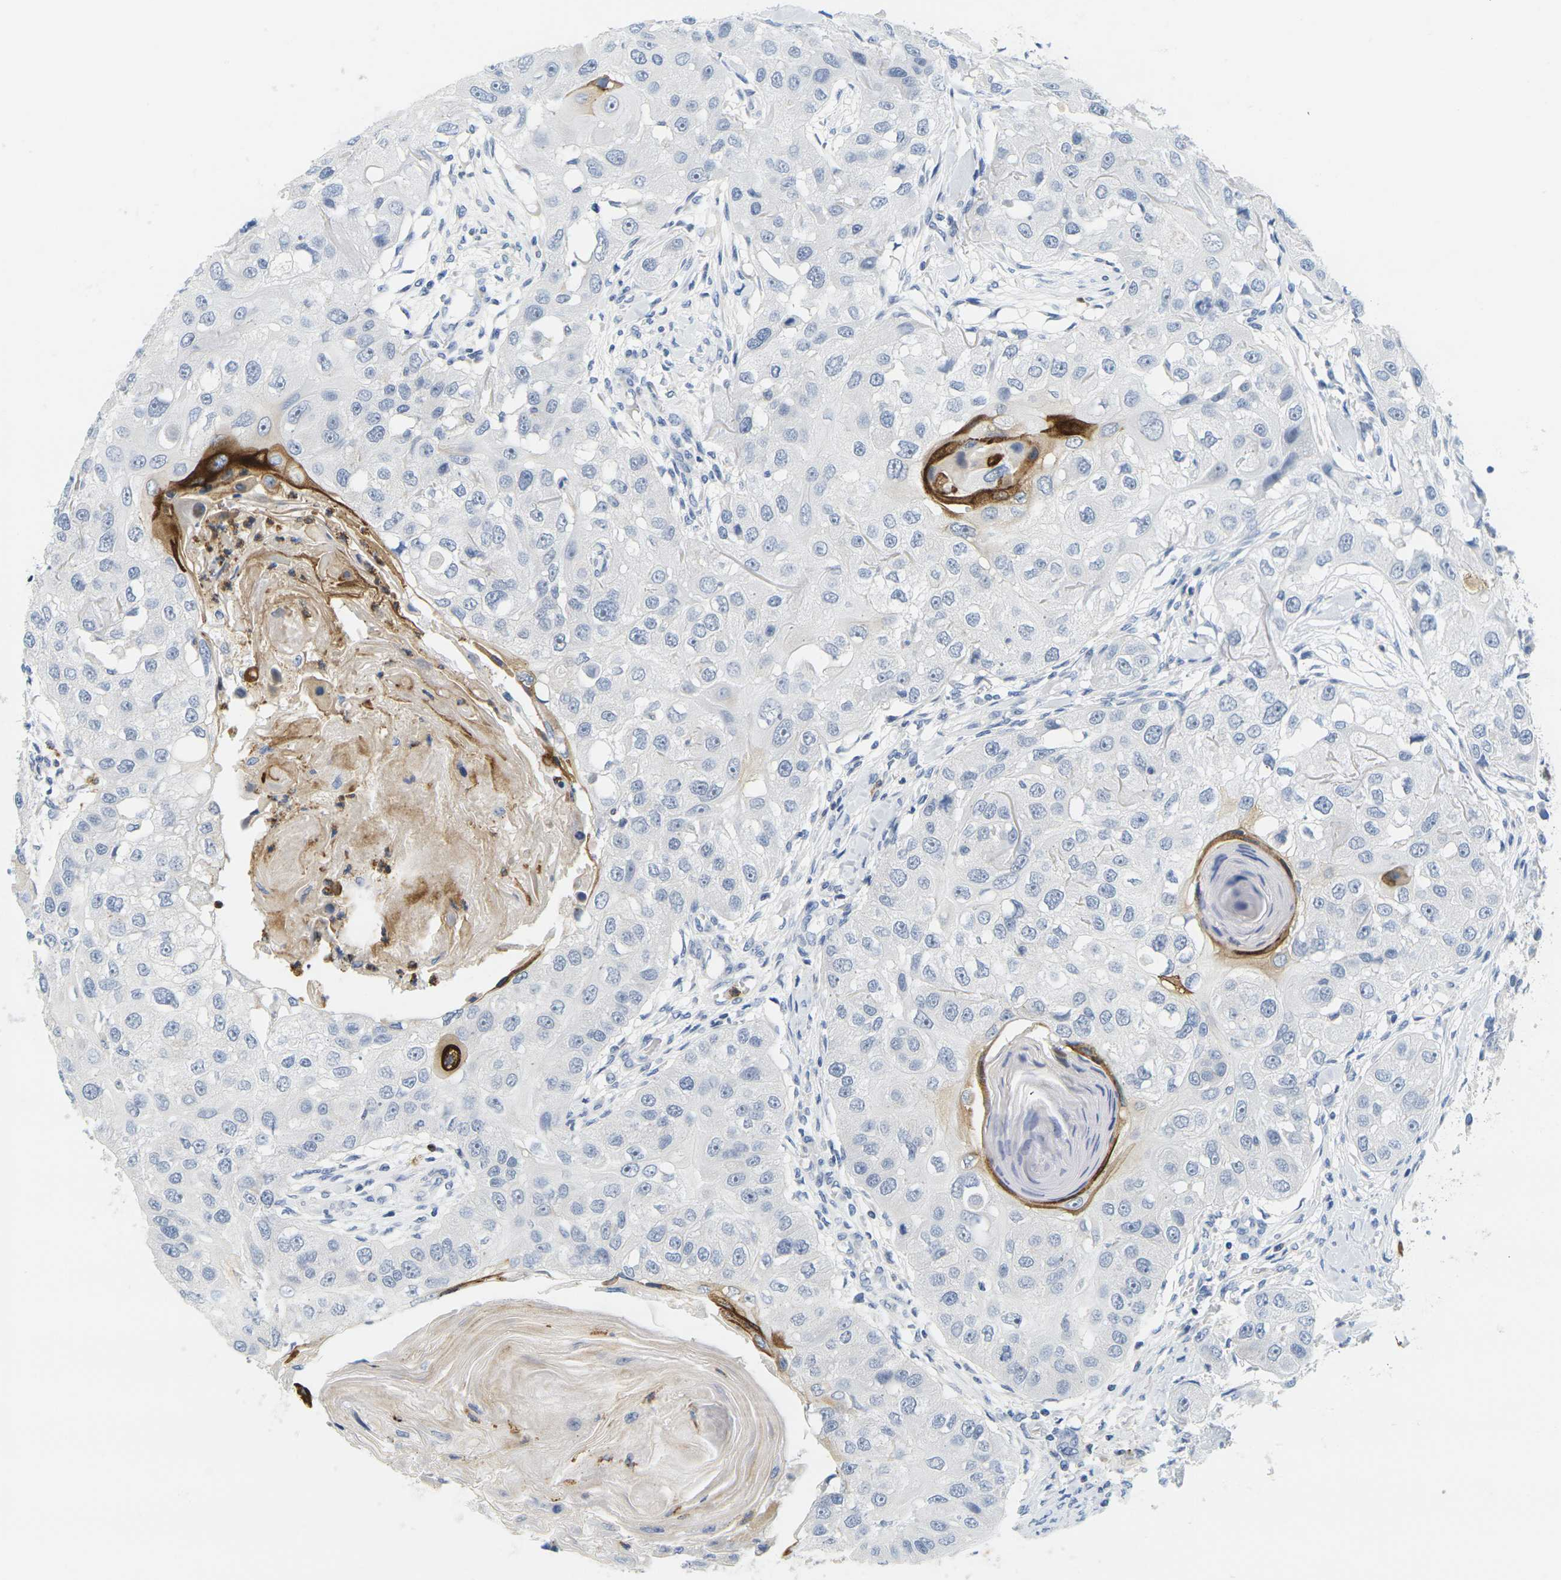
{"staining": {"intensity": "negative", "quantity": "none", "location": "none"}, "tissue": "head and neck cancer", "cell_type": "Tumor cells", "image_type": "cancer", "snomed": [{"axis": "morphology", "description": "Normal tissue, NOS"}, {"axis": "morphology", "description": "Squamous cell carcinoma, NOS"}, {"axis": "topography", "description": "Skeletal muscle"}, {"axis": "topography", "description": "Head-Neck"}], "caption": "Immunohistochemistry image of human head and neck cancer stained for a protein (brown), which exhibits no positivity in tumor cells.", "gene": "KLK5", "patient": {"sex": "male", "age": 51}}